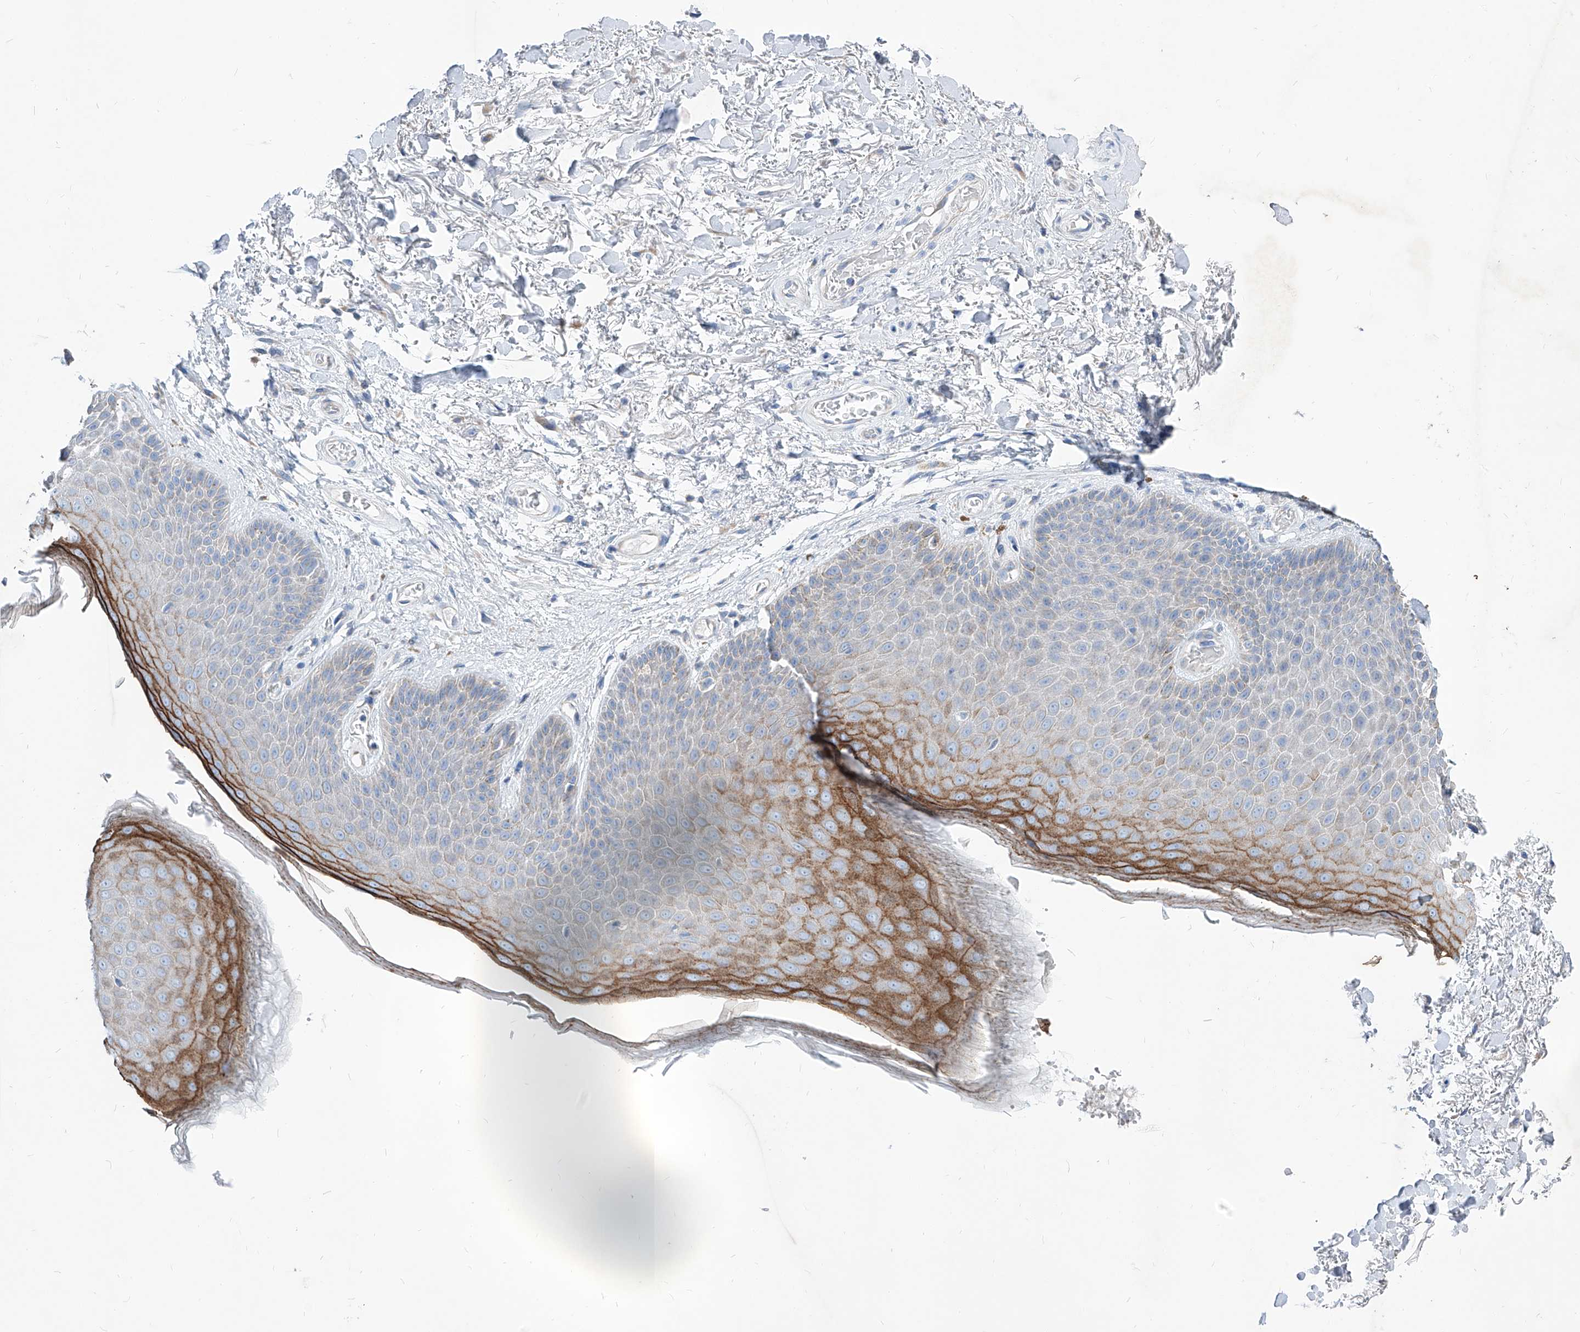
{"staining": {"intensity": "strong", "quantity": "<25%", "location": "cytoplasmic/membranous"}, "tissue": "skin", "cell_type": "Epidermal cells", "image_type": "normal", "snomed": [{"axis": "morphology", "description": "Normal tissue, NOS"}, {"axis": "topography", "description": "Anal"}], "caption": "Normal skin shows strong cytoplasmic/membranous expression in approximately <25% of epidermal cells.", "gene": "AGPS", "patient": {"sex": "male", "age": 74}}